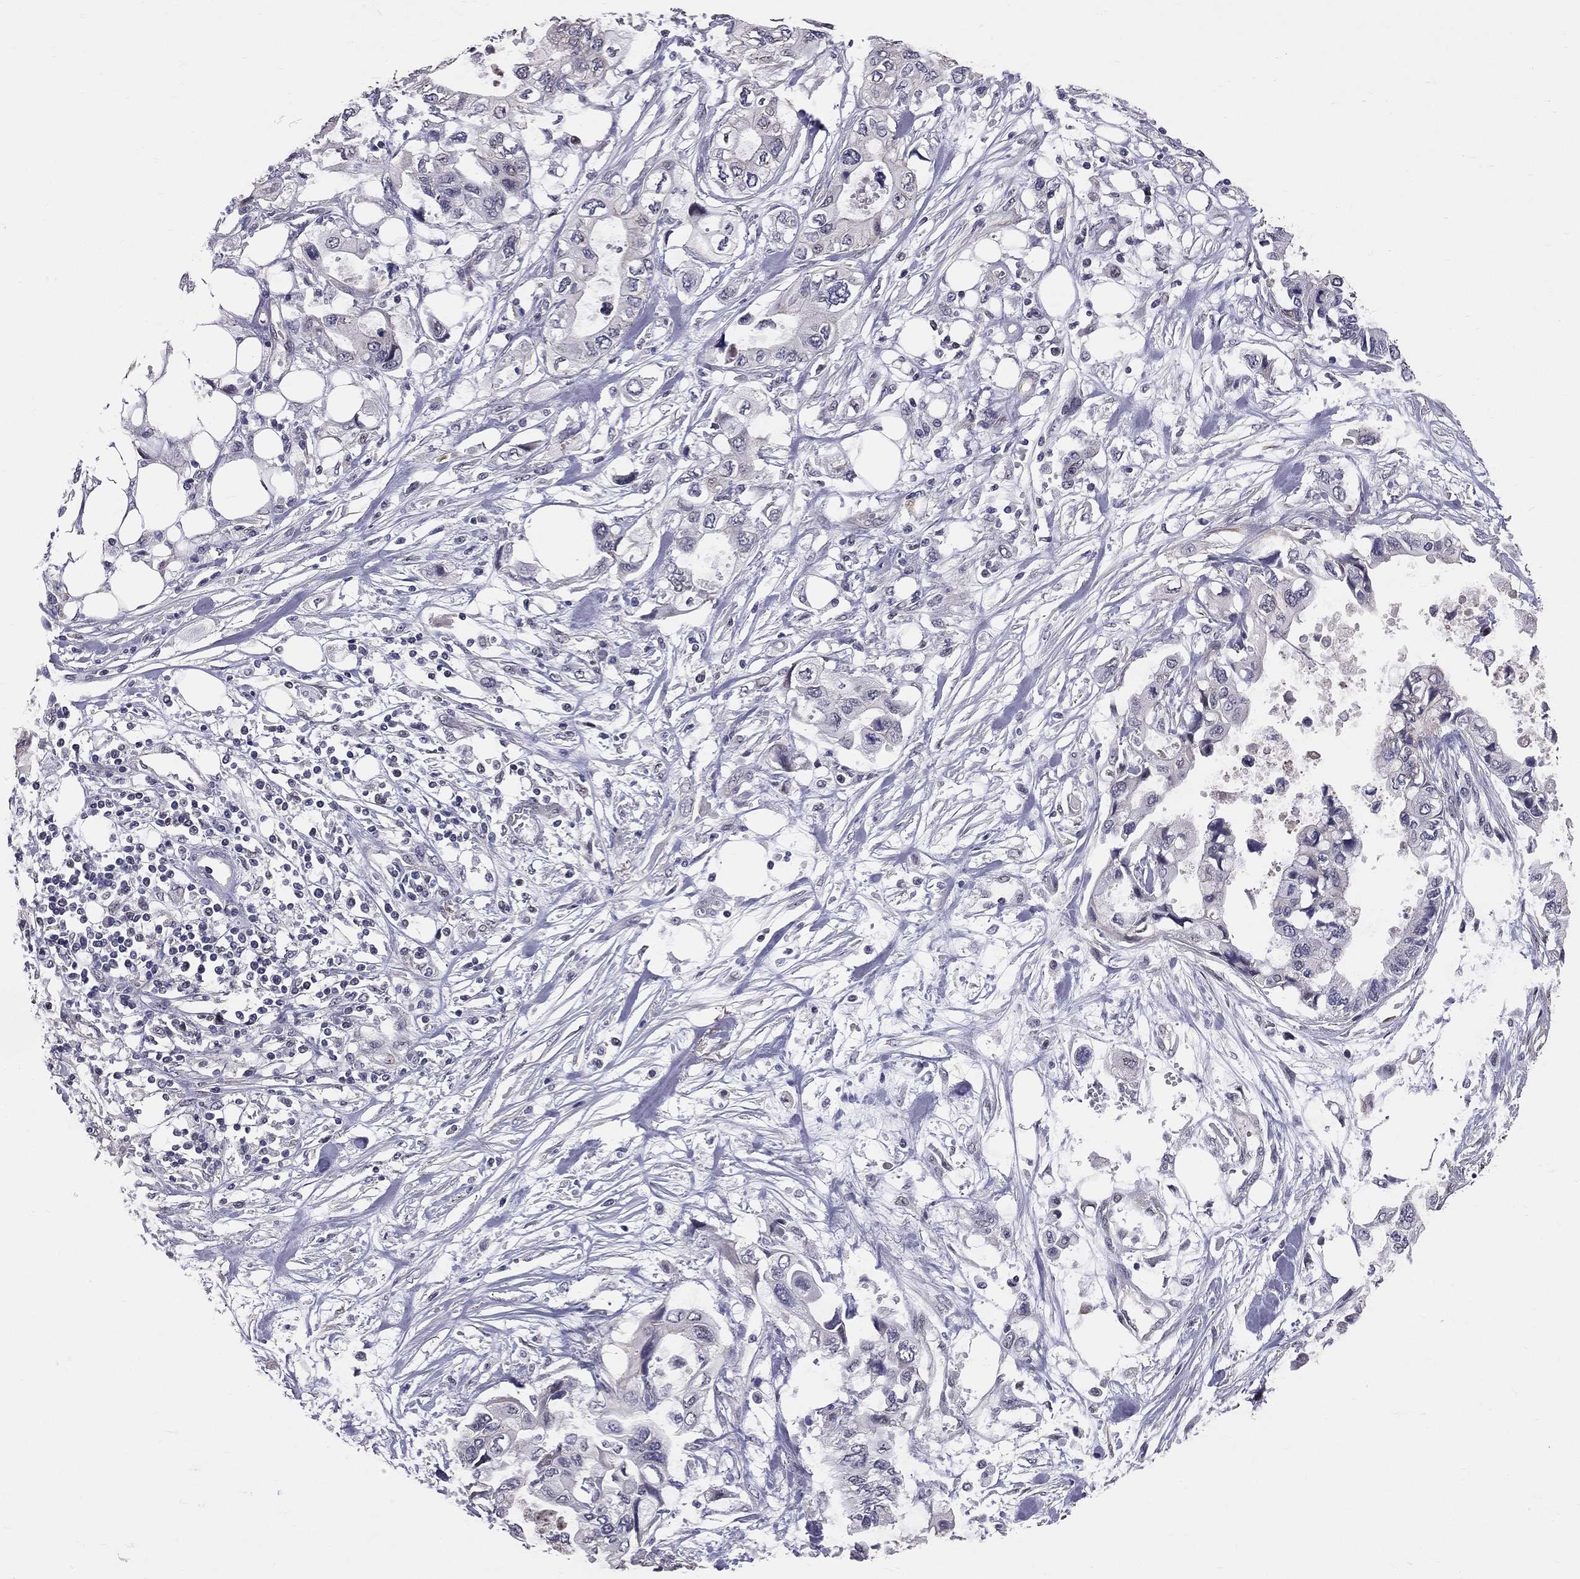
{"staining": {"intensity": "negative", "quantity": "none", "location": "none"}, "tissue": "pancreatic cancer", "cell_type": "Tumor cells", "image_type": "cancer", "snomed": [{"axis": "morphology", "description": "Adenocarcinoma, NOS"}, {"axis": "topography", "description": "Pancreas"}], "caption": "Protein analysis of pancreatic cancer (adenocarcinoma) reveals no significant expression in tumor cells.", "gene": "GJB4", "patient": {"sex": "female", "age": 63}}